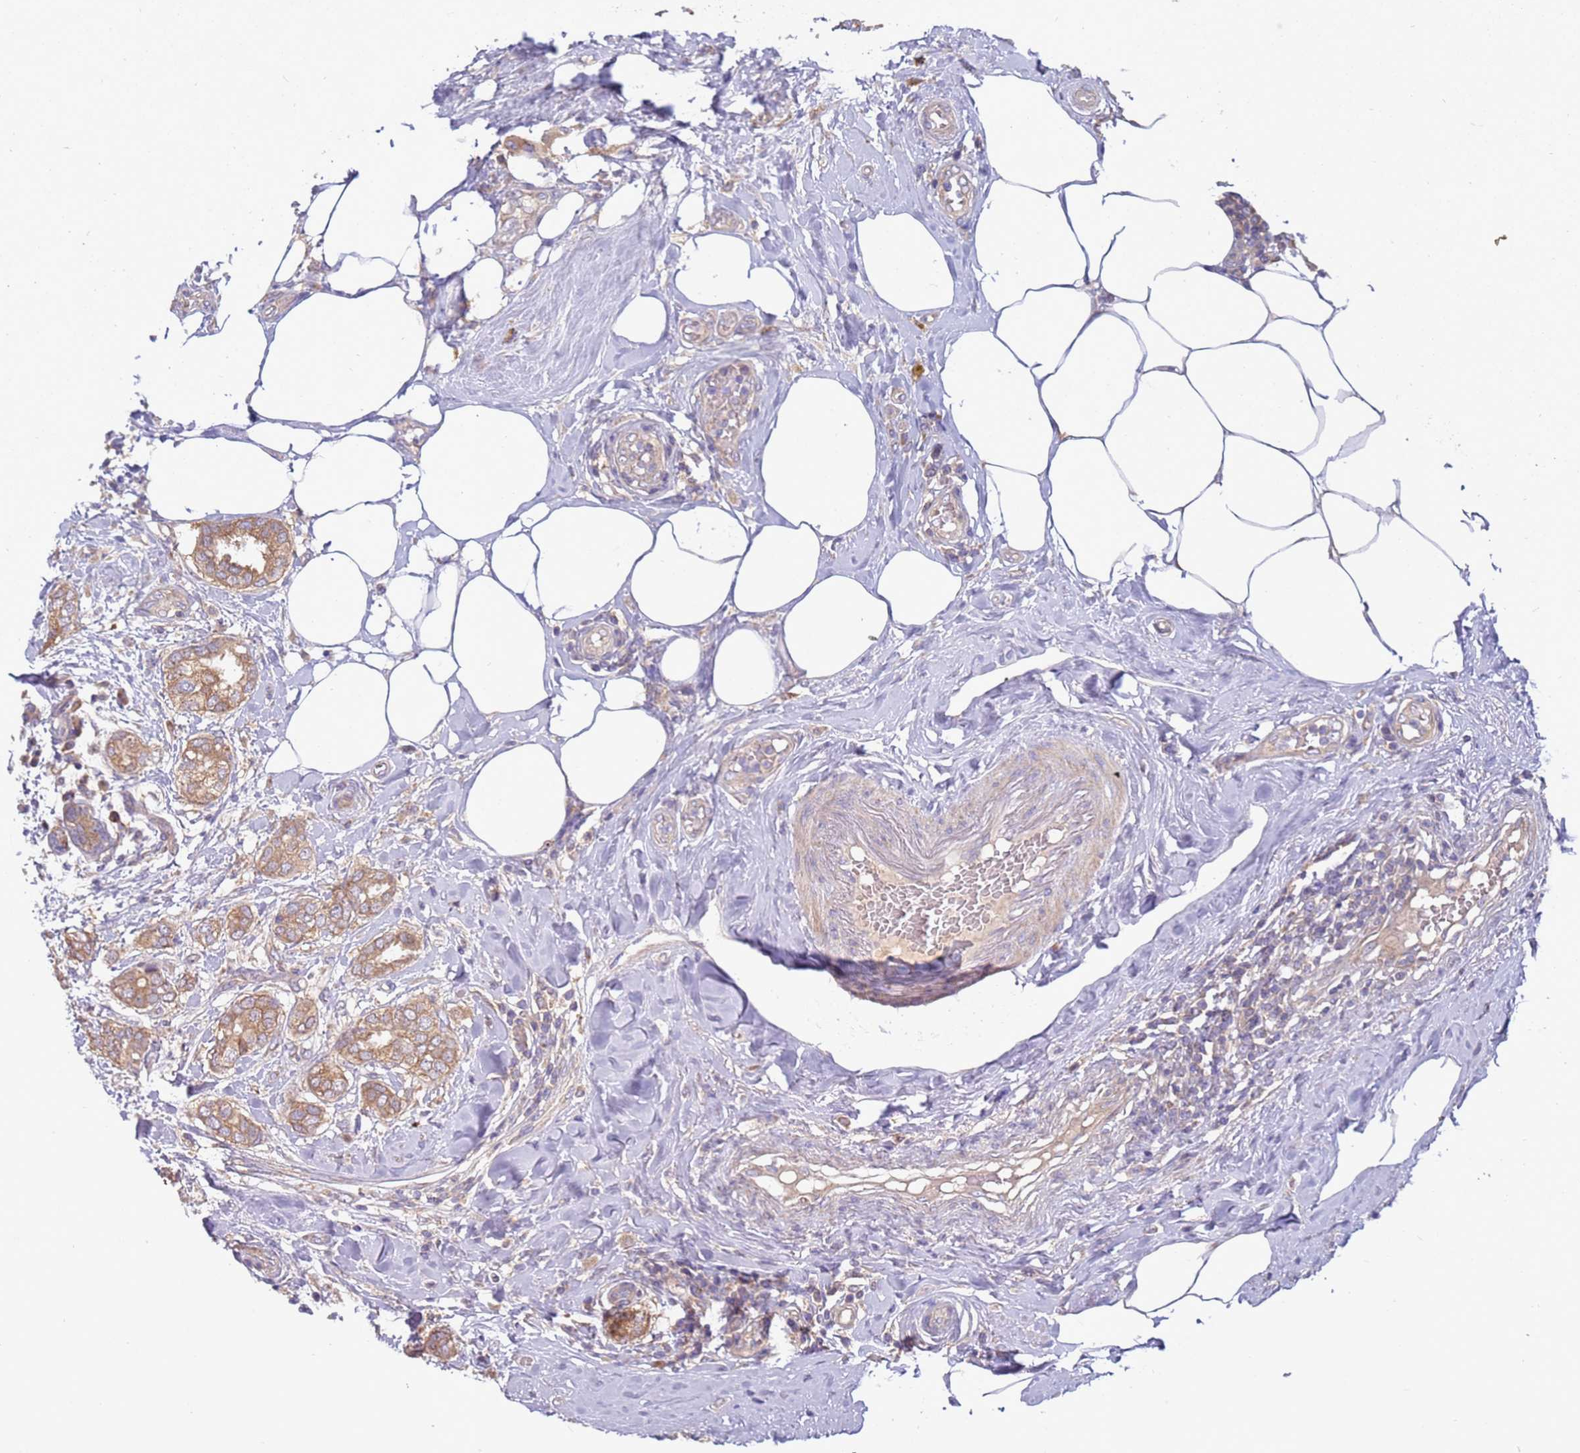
{"staining": {"intensity": "moderate", "quantity": ">75%", "location": "cytoplasmic/membranous"}, "tissue": "breast cancer", "cell_type": "Tumor cells", "image_type": "cancer", "snomed": [{"axis": "morphology", "description": "Duct carcinoma"}, {"axis": "topography", "description": "Breast"}], "caption": "IHC of breast cancer (invasive ductal carcinoma) shows medium levels of moderate cytoplasmic/membranous expression in approximately >75% of tumor cells.", "gene": "UQCRQ", "patient": {"sex": "female", "age": 73}}